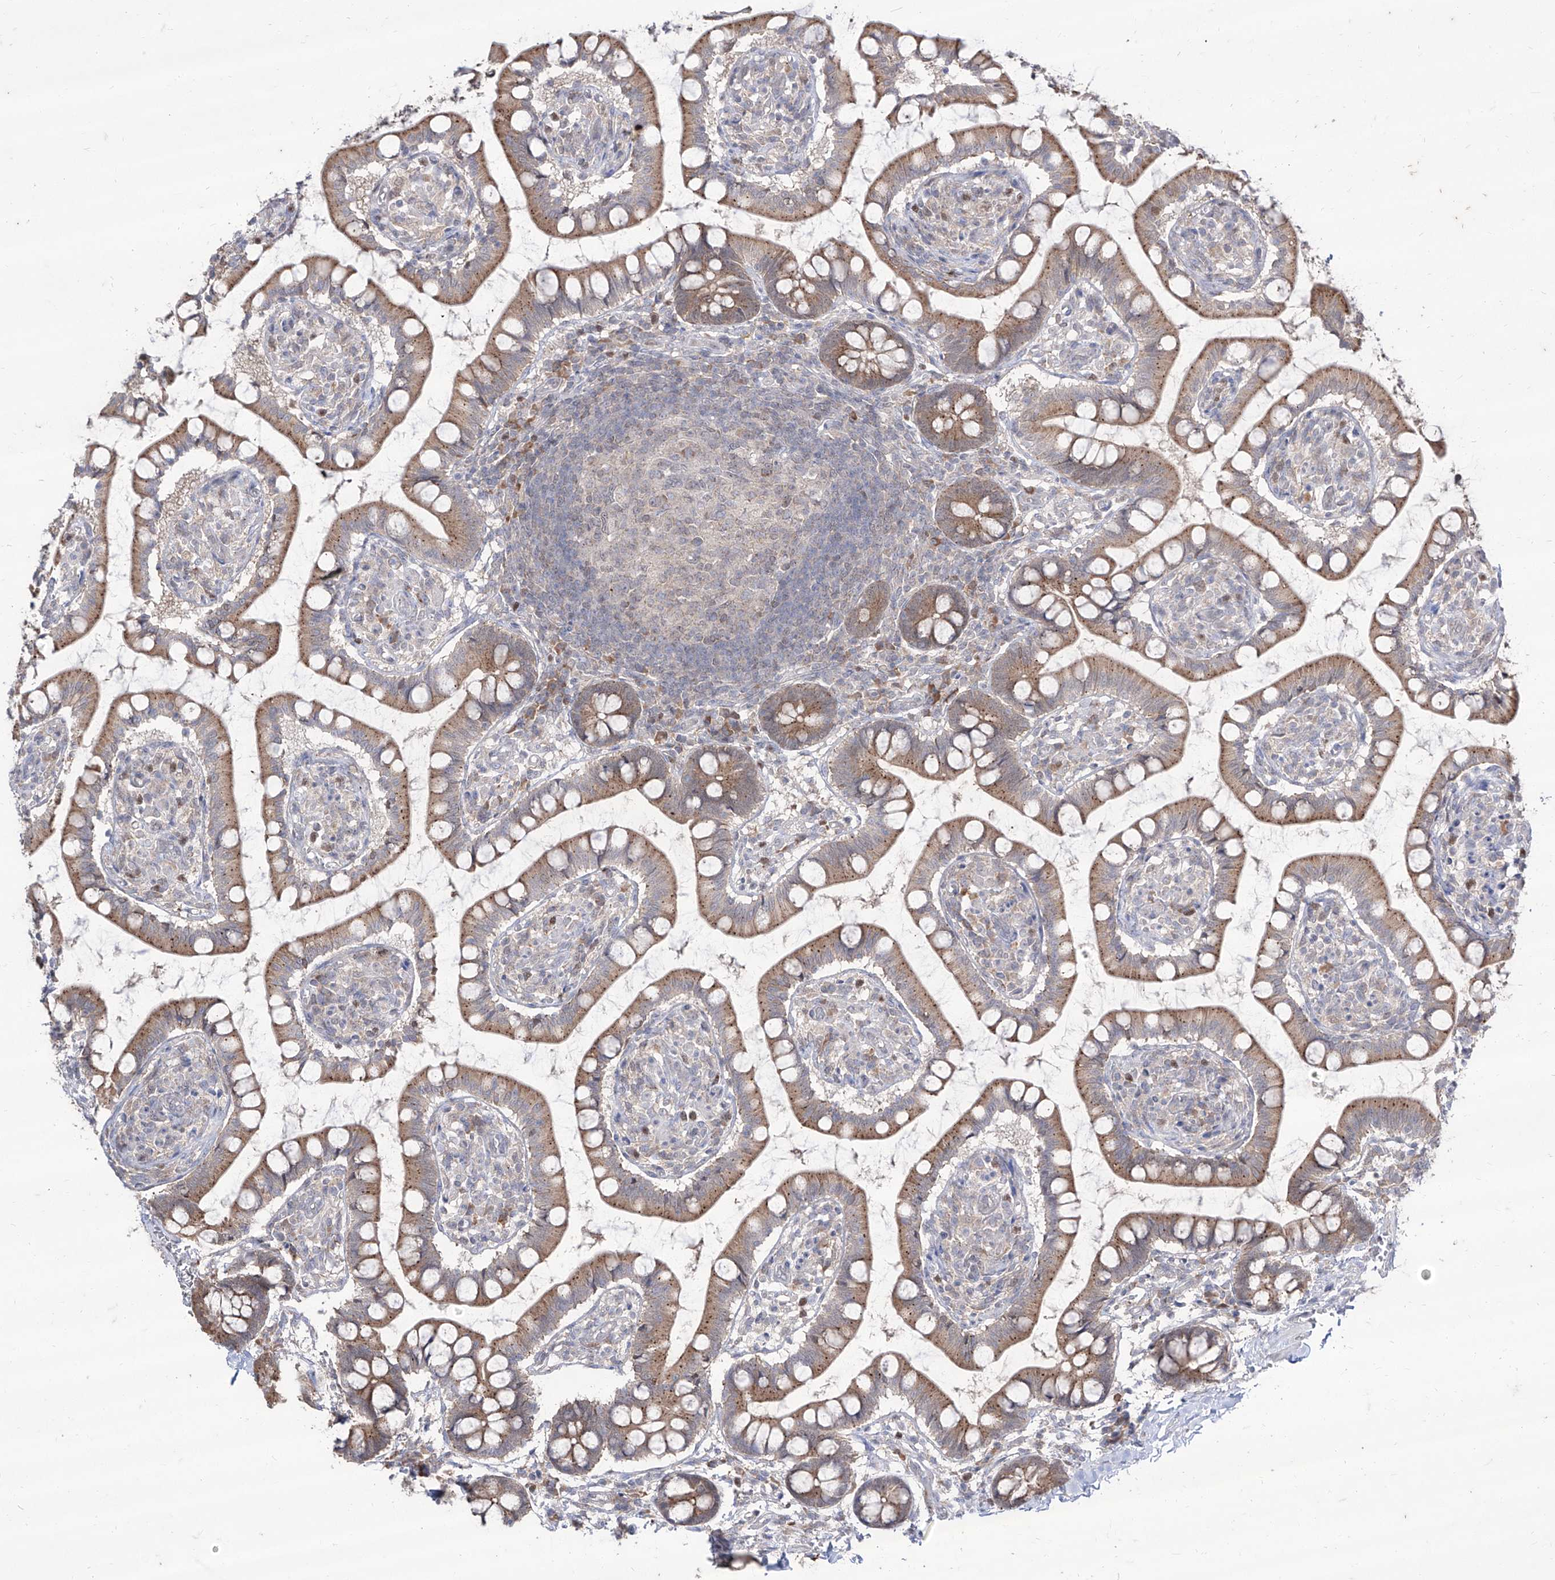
{"staining": {"intensity": "moderate", "quantity": ">75%", "location": "cytoplasmic/membranous"}, "tissue": "small intestine", "cell_type": "Glandular cells", "image_type": "normal", "snomed": [{"axis": "morphology", "description": "Normal tissue, NOS"}, {"axis": "topography", "description": "Small intestine"}], "caption": "Small intestine stained for a protein (brown) displays moderate cytoplasmic/membranous positive positivity in about >75% of glandular cells.", "gene": "BROX", "patient": {"sex": "male", "age": 52}}